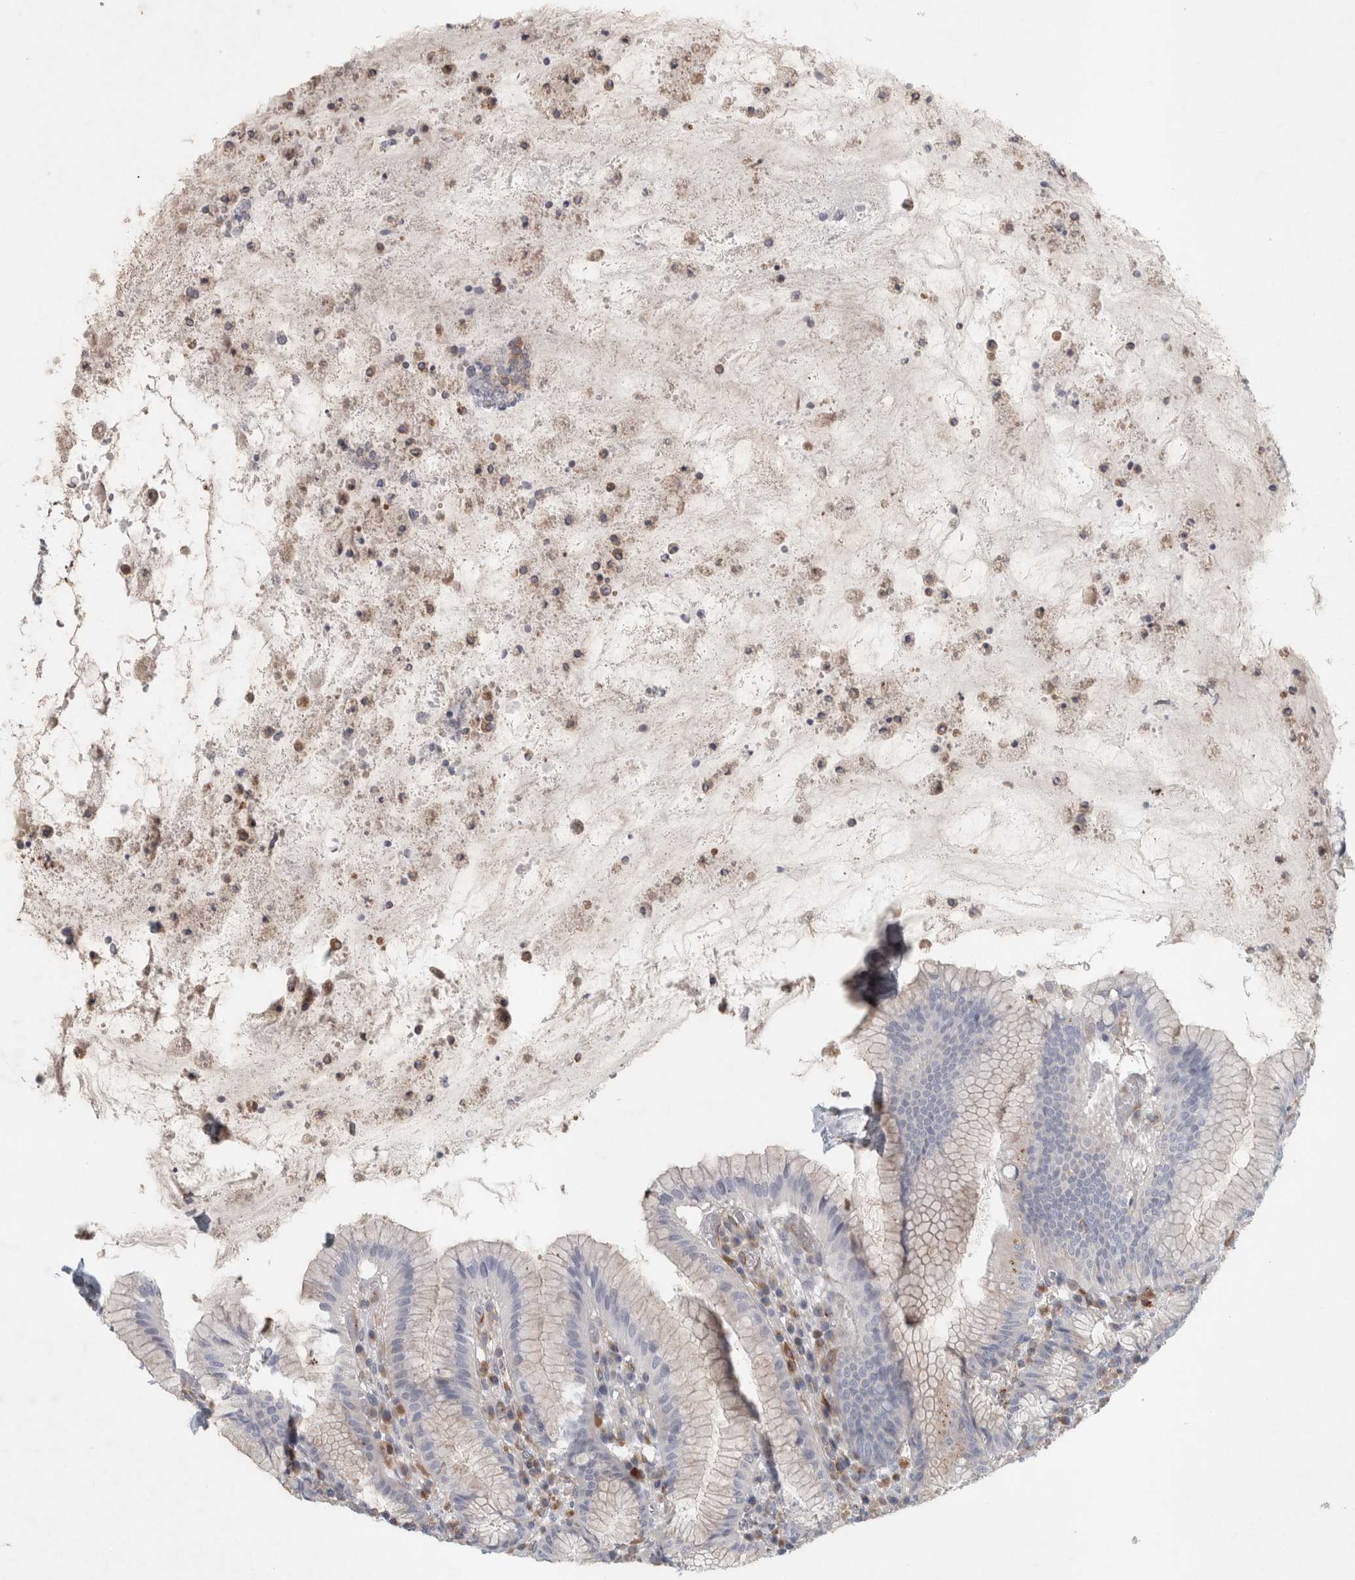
{"staining": {"intensity": "moderate", "quantity": "25%-75%", "location": "cytoplasmic/membranous"}, "tissue": "stomach", "cell_type": "Glandular cells", "image_type": "normal", "snomed": [{"axis": "morphology", "description": "Normal tissue, NOS"}, {"axis": "topography", "description": "Stomach"}], "caption": "Moderate cytoplasmic/membranous expression for a protein is identified in about 25%-75% of glandular cells of normal stomach using immunohistochemistry (IHC).", "gene": "PEX6", "patient": {"sex": "male", "age": 55}}